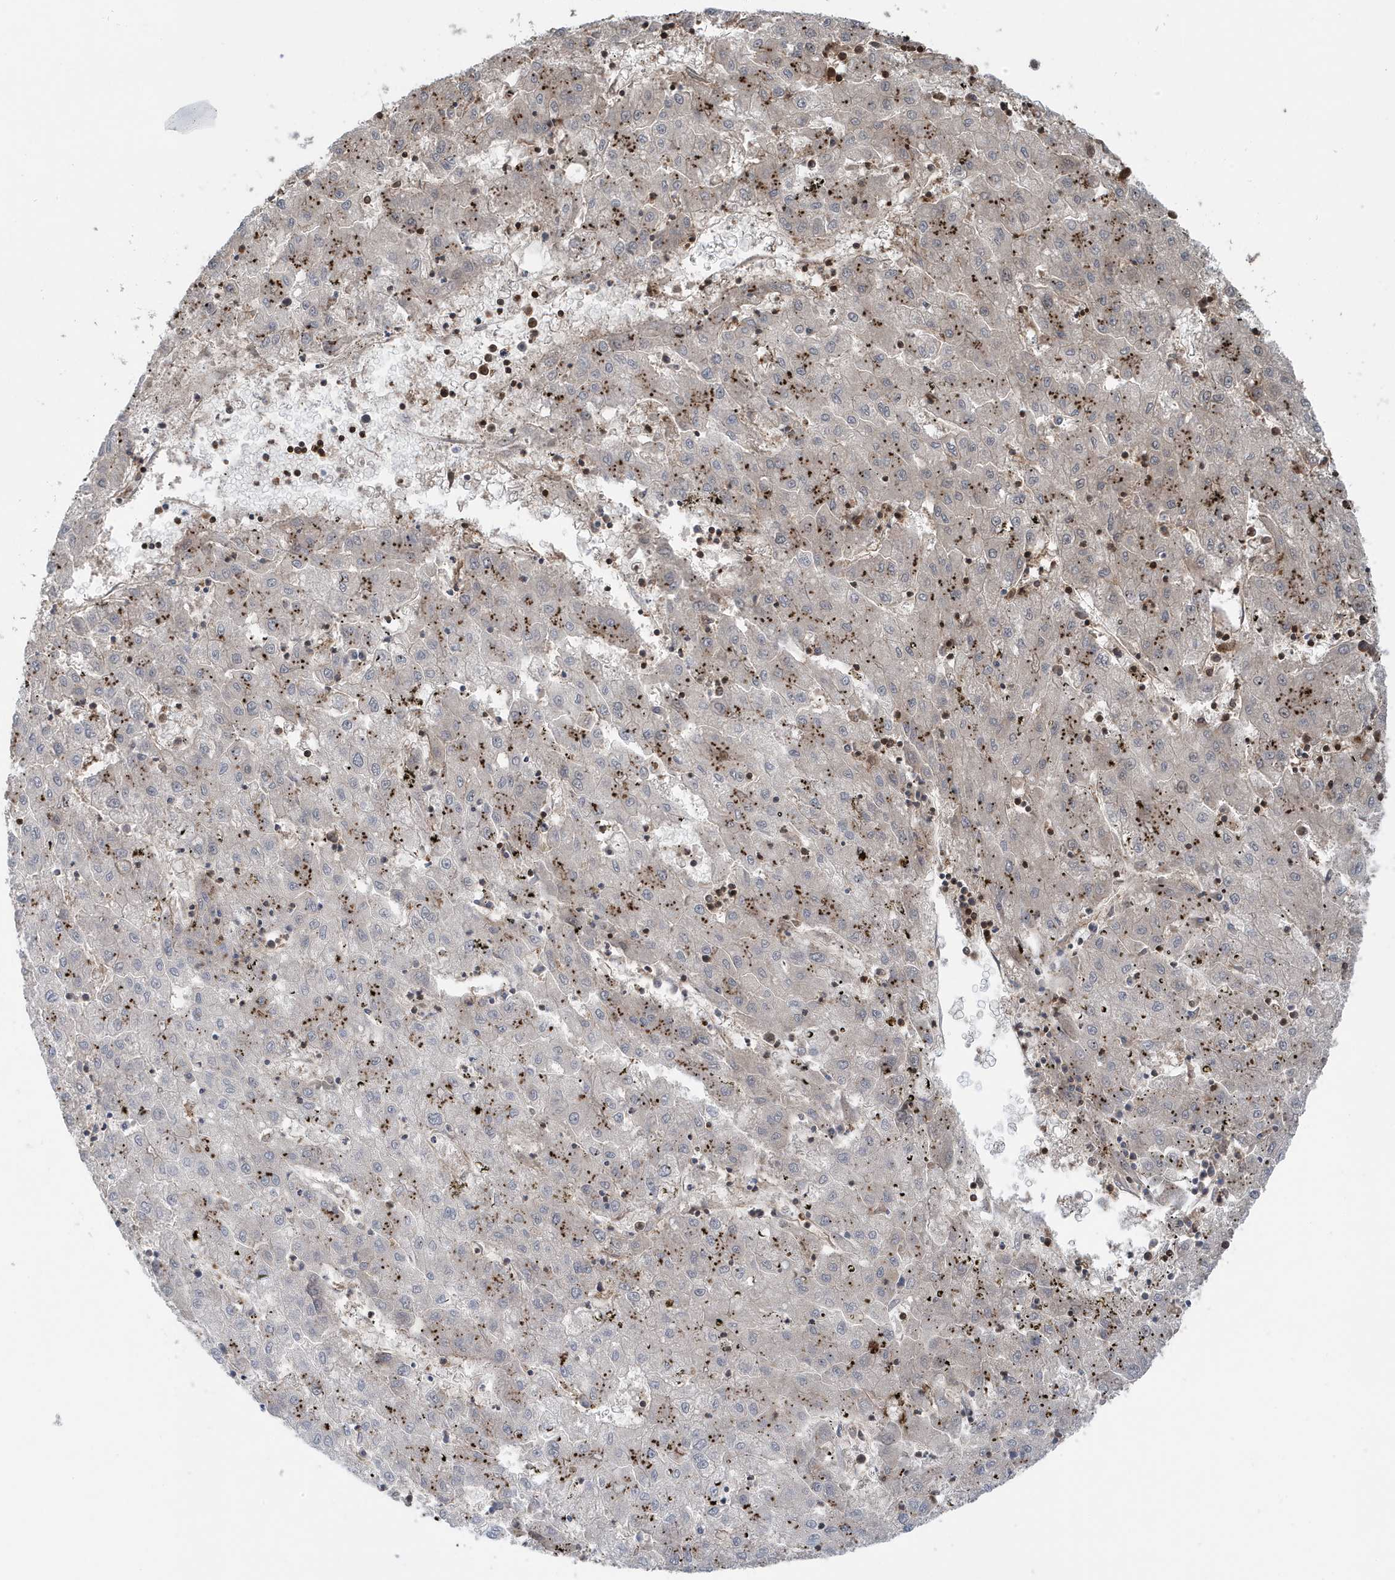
{"staining": {"intensity": "negative", "quantity": "none", "location": "none"}, "tissue": "liver cancer", "cell_type": "Tumor cells", "image_type": "cancer", "snomed": [{"axis": "morphology", "description": "Carcinoma, Hepatocellular, NOS"}, {"axis": "topography", "description": "Liver"}], "caption": "Immunohistochemistry (IHC) photomicrograph of human liver cancer (hepatocellular carcinoma) stained for a protein (brown), which shows no staining in tumor cells. The staining is performed using DAB (3,3'-diaminobenzidine) brown chromogen with nuclei counter-stained in using hematoxylin.", "gene": "MAPK1IP1L", "patient": {"sex": "male", "age": 72}}